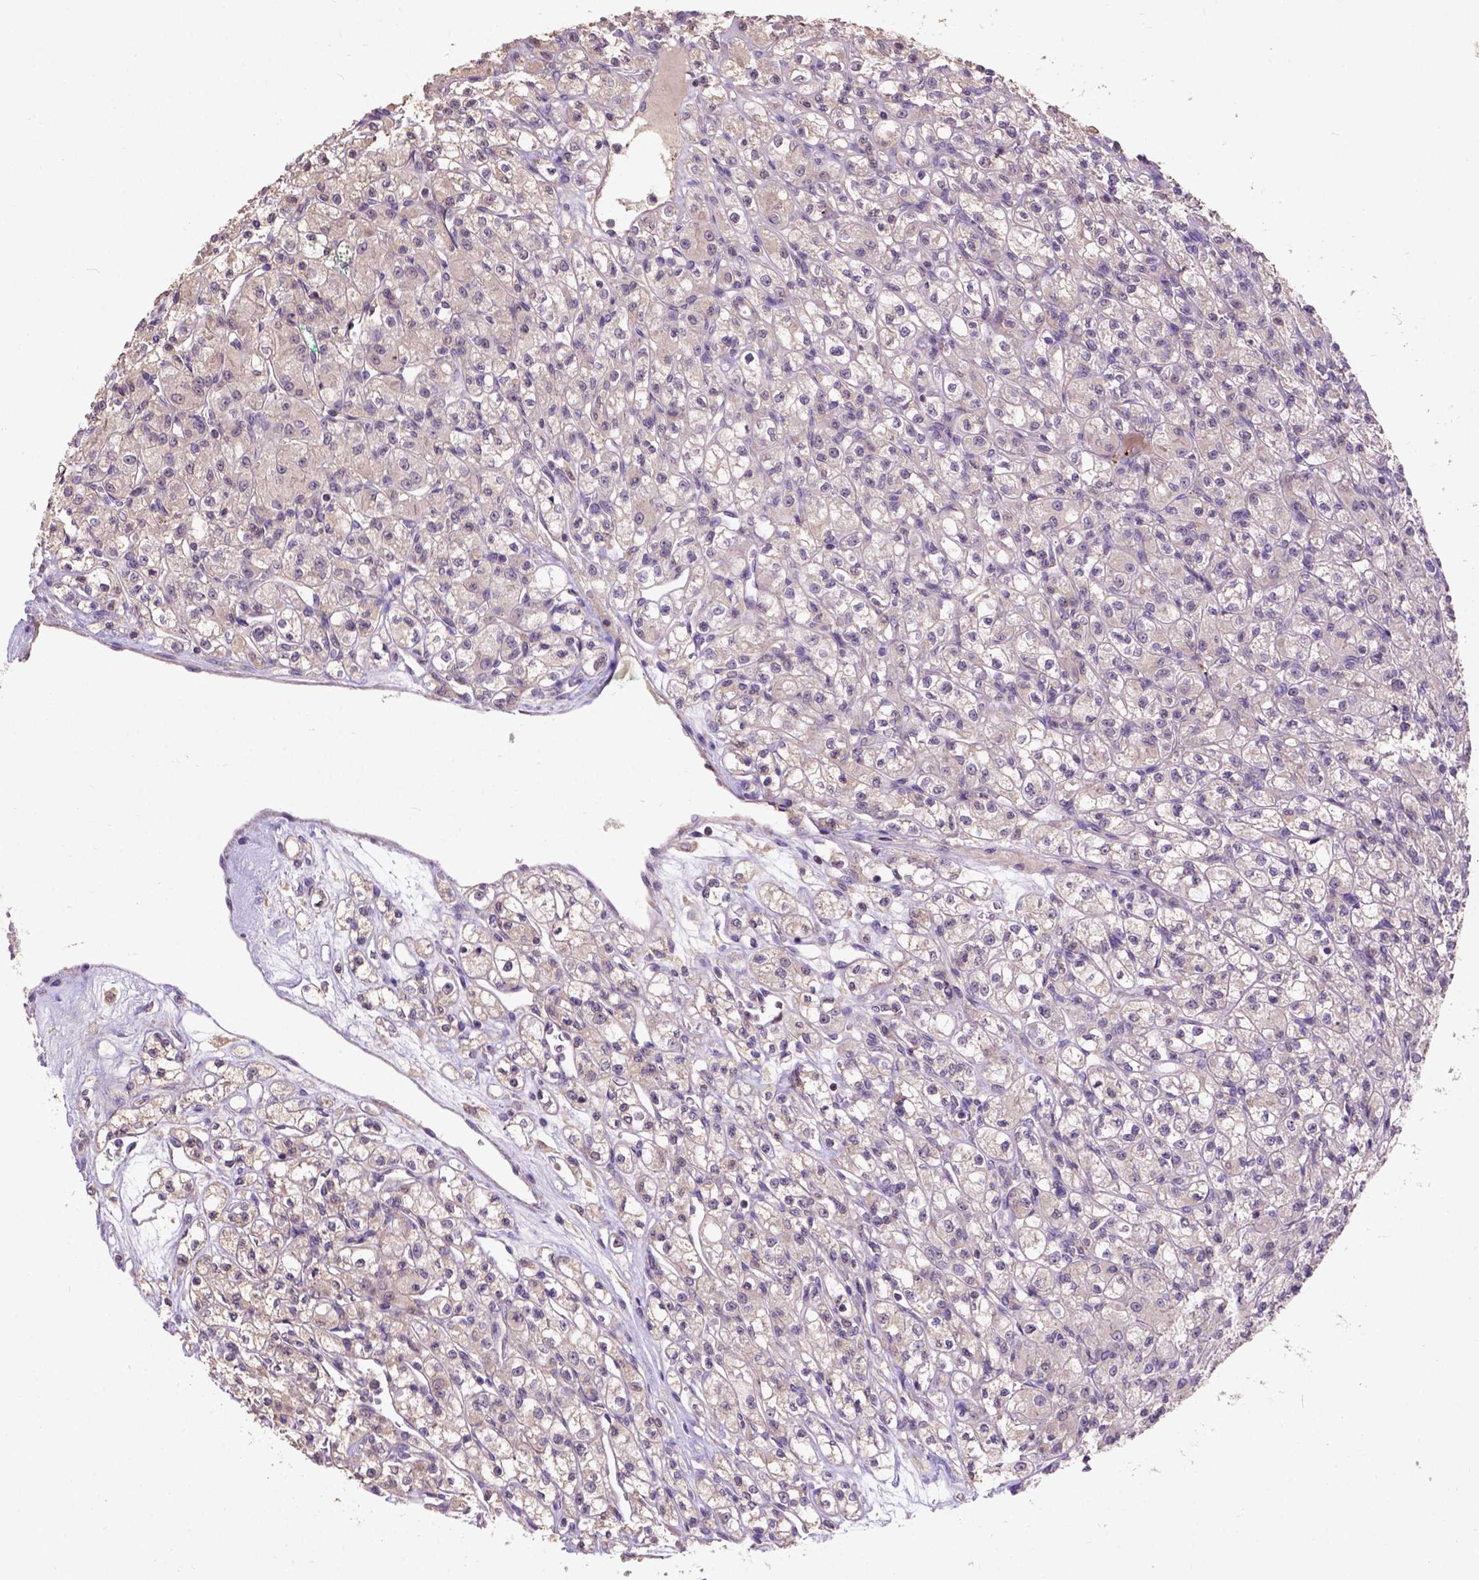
{"staining": {"intensity": "negative", "quantity": "none", "location": "none"}, "tissue": "renal cancer", "cell_type": "Tumor cells", "image_type": "cancer", "snomed": [{"axis": "morphology", "description": "Adenocarcinoma, NOS"}, {"axis": "topography", "description": "Kidney"}], "caption": "Renal adenocarcinoma stained for a protein using immunohistochemistry (IHC) displays no positivity tumor cells.", "gene": "KBTBD8", "patient": {"sex": "female", "age": 70}}